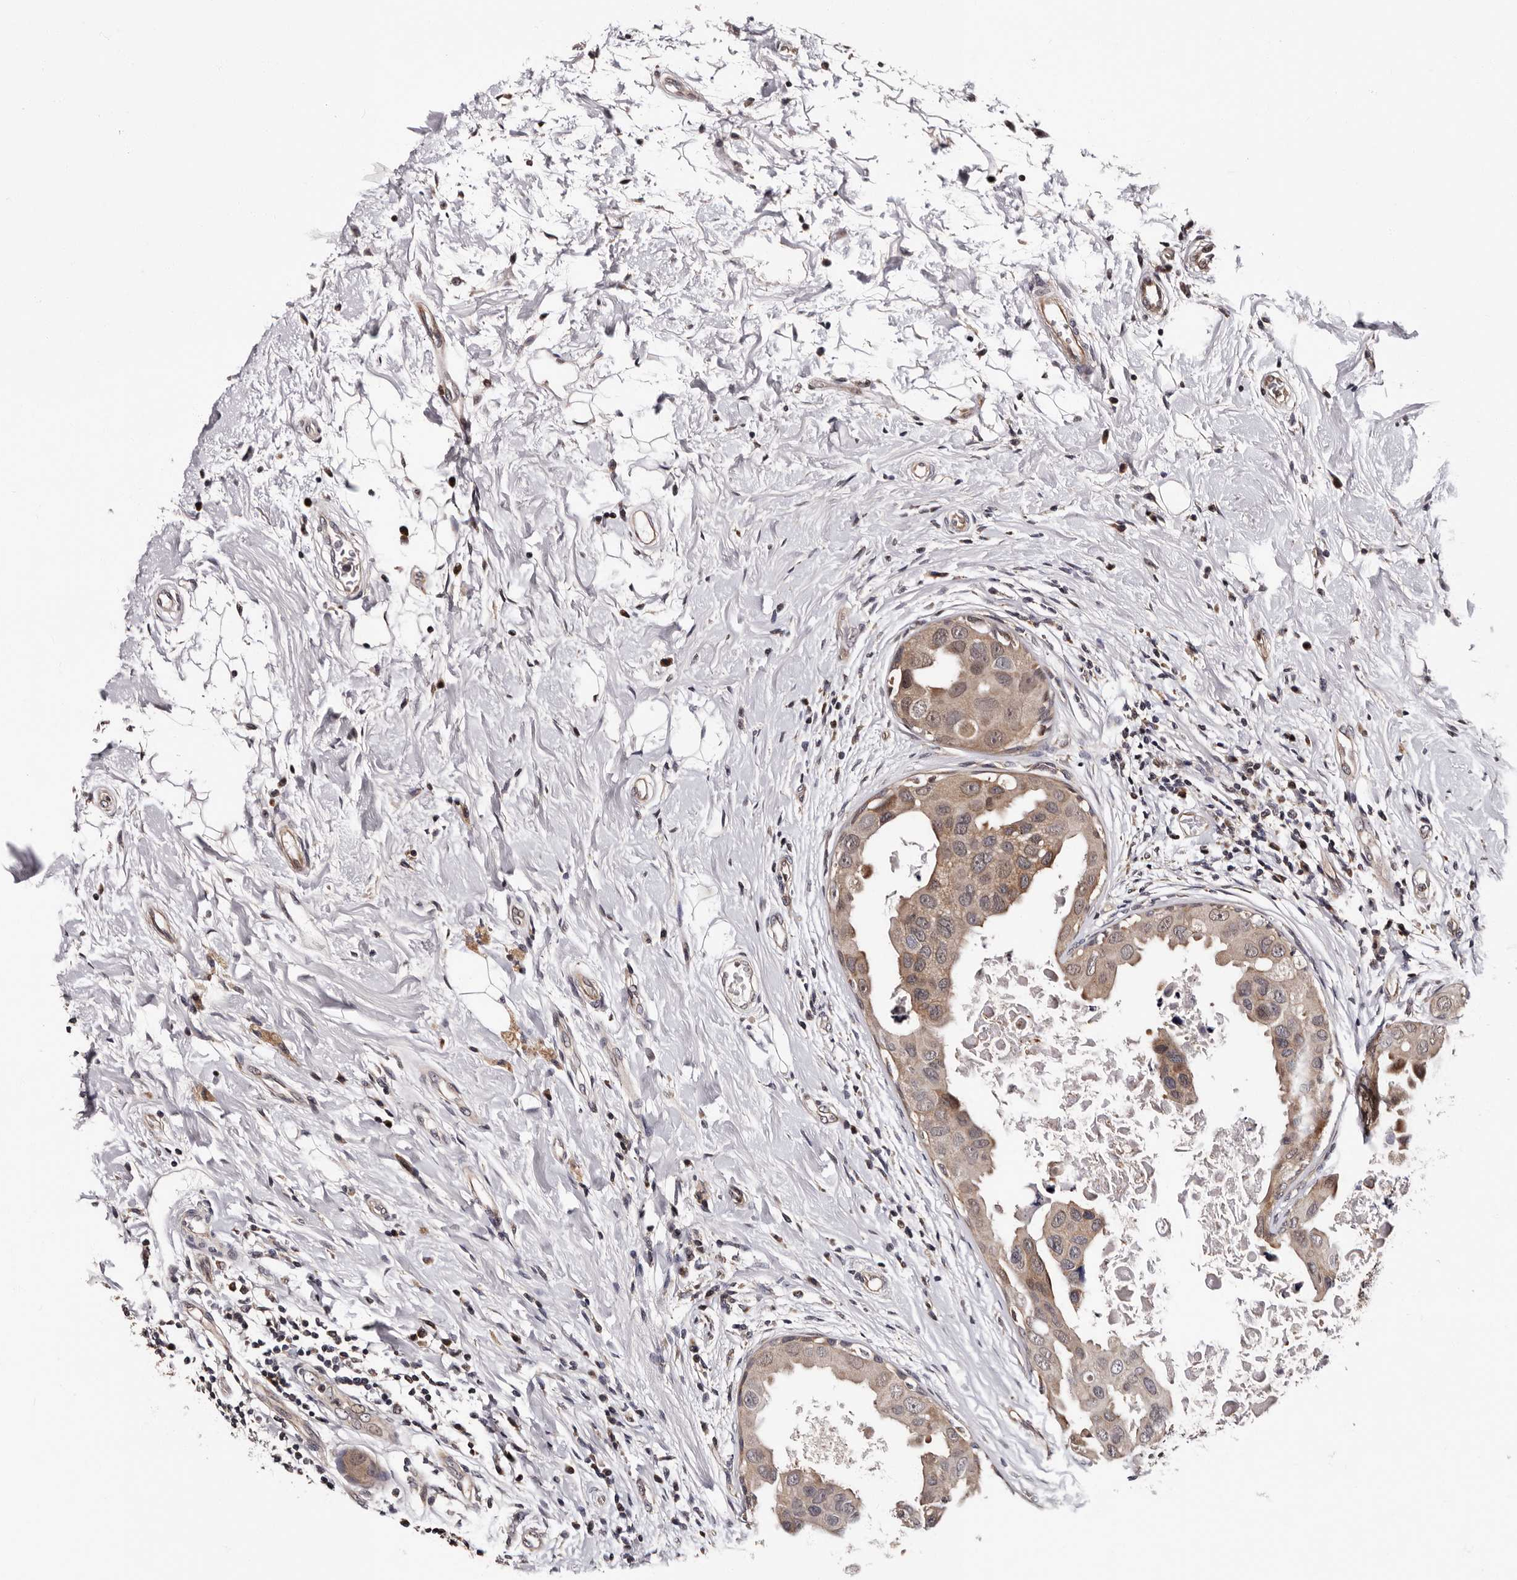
{"staining": {"intensity": "weak", "quantity": ">75%", "location": "cytoplasmic/membranous"}, "tissue": "breast cancer", "cell_type": "Tumor cells", "image_type": "cancer", "snomed": [{"axis": "morphology", "description": "Duct carcinoma"}, {"axis": "topography", "description": "Breast"}], "caption": "Tumor cells display low levels of weak cytoplasmic/membranous positivity in approximately >75% of cells in breast cancer. Ihc stains the protein of interest in brown and the nuclei are stained blue.", "gene": "GLRX3", "patient": {"sex": "female", "age": 27}}